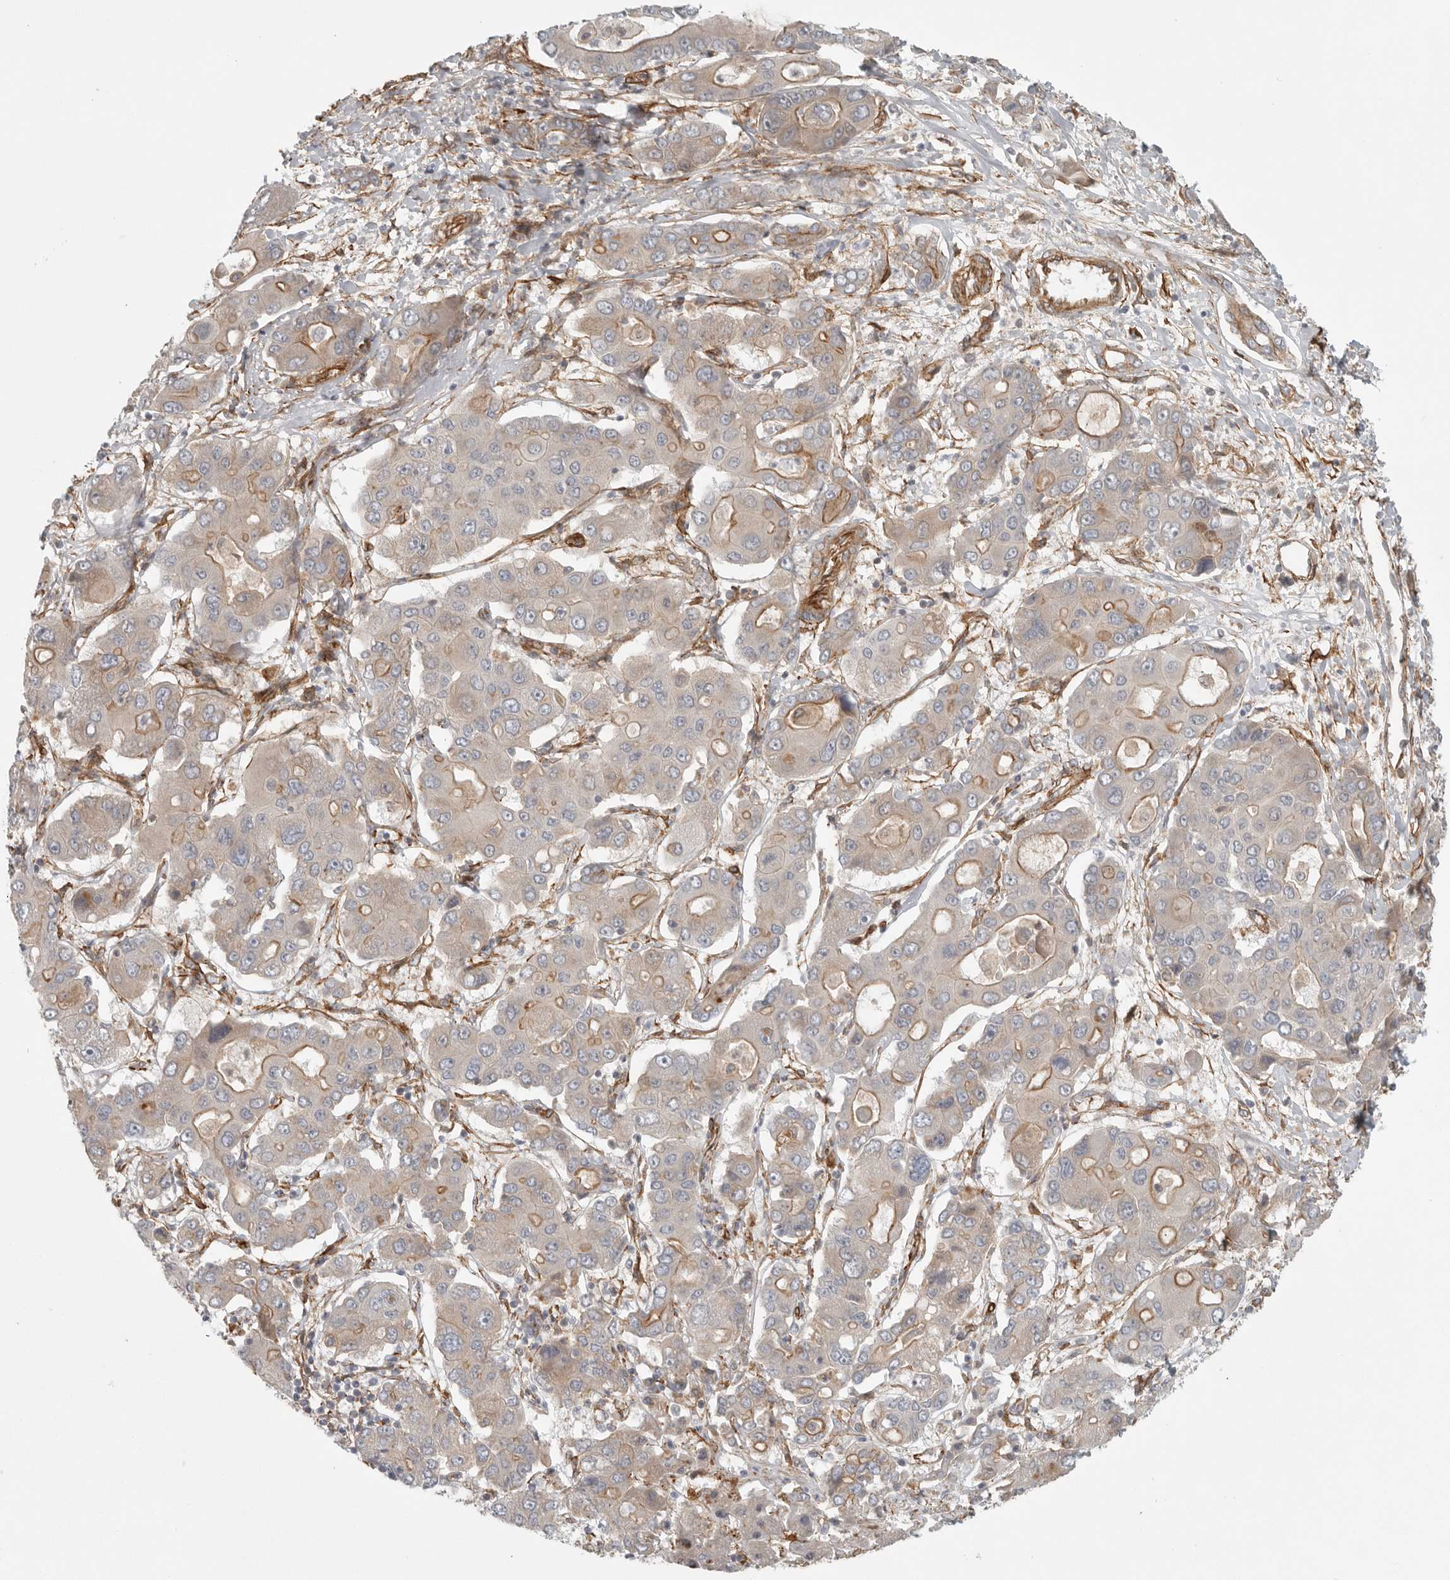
{"staining": {"intensity": "weak", "quantity": "25%-75%", "location": "cytoplasmic/membranous"}, "tissue": "liver cancer", "cell_type": "Tumor cells", "image_type": "cancer", "snomed": [{"axis": "morphology", "description": "Cholangiocarcinoma"}, {"axis": "topography", "description": "Liver"}], "caption": "This image reveals cholangiocarcinoma (liver) stained with immunohistochemistry (IHC) to label a protein in brown. The cytoplasmic/membranous of tumor cells show weak positivity for the protein. Nuclei are counter-stained blue.", "gene": "LONRF1", "patient": {"sex": "male", "age": 67}}